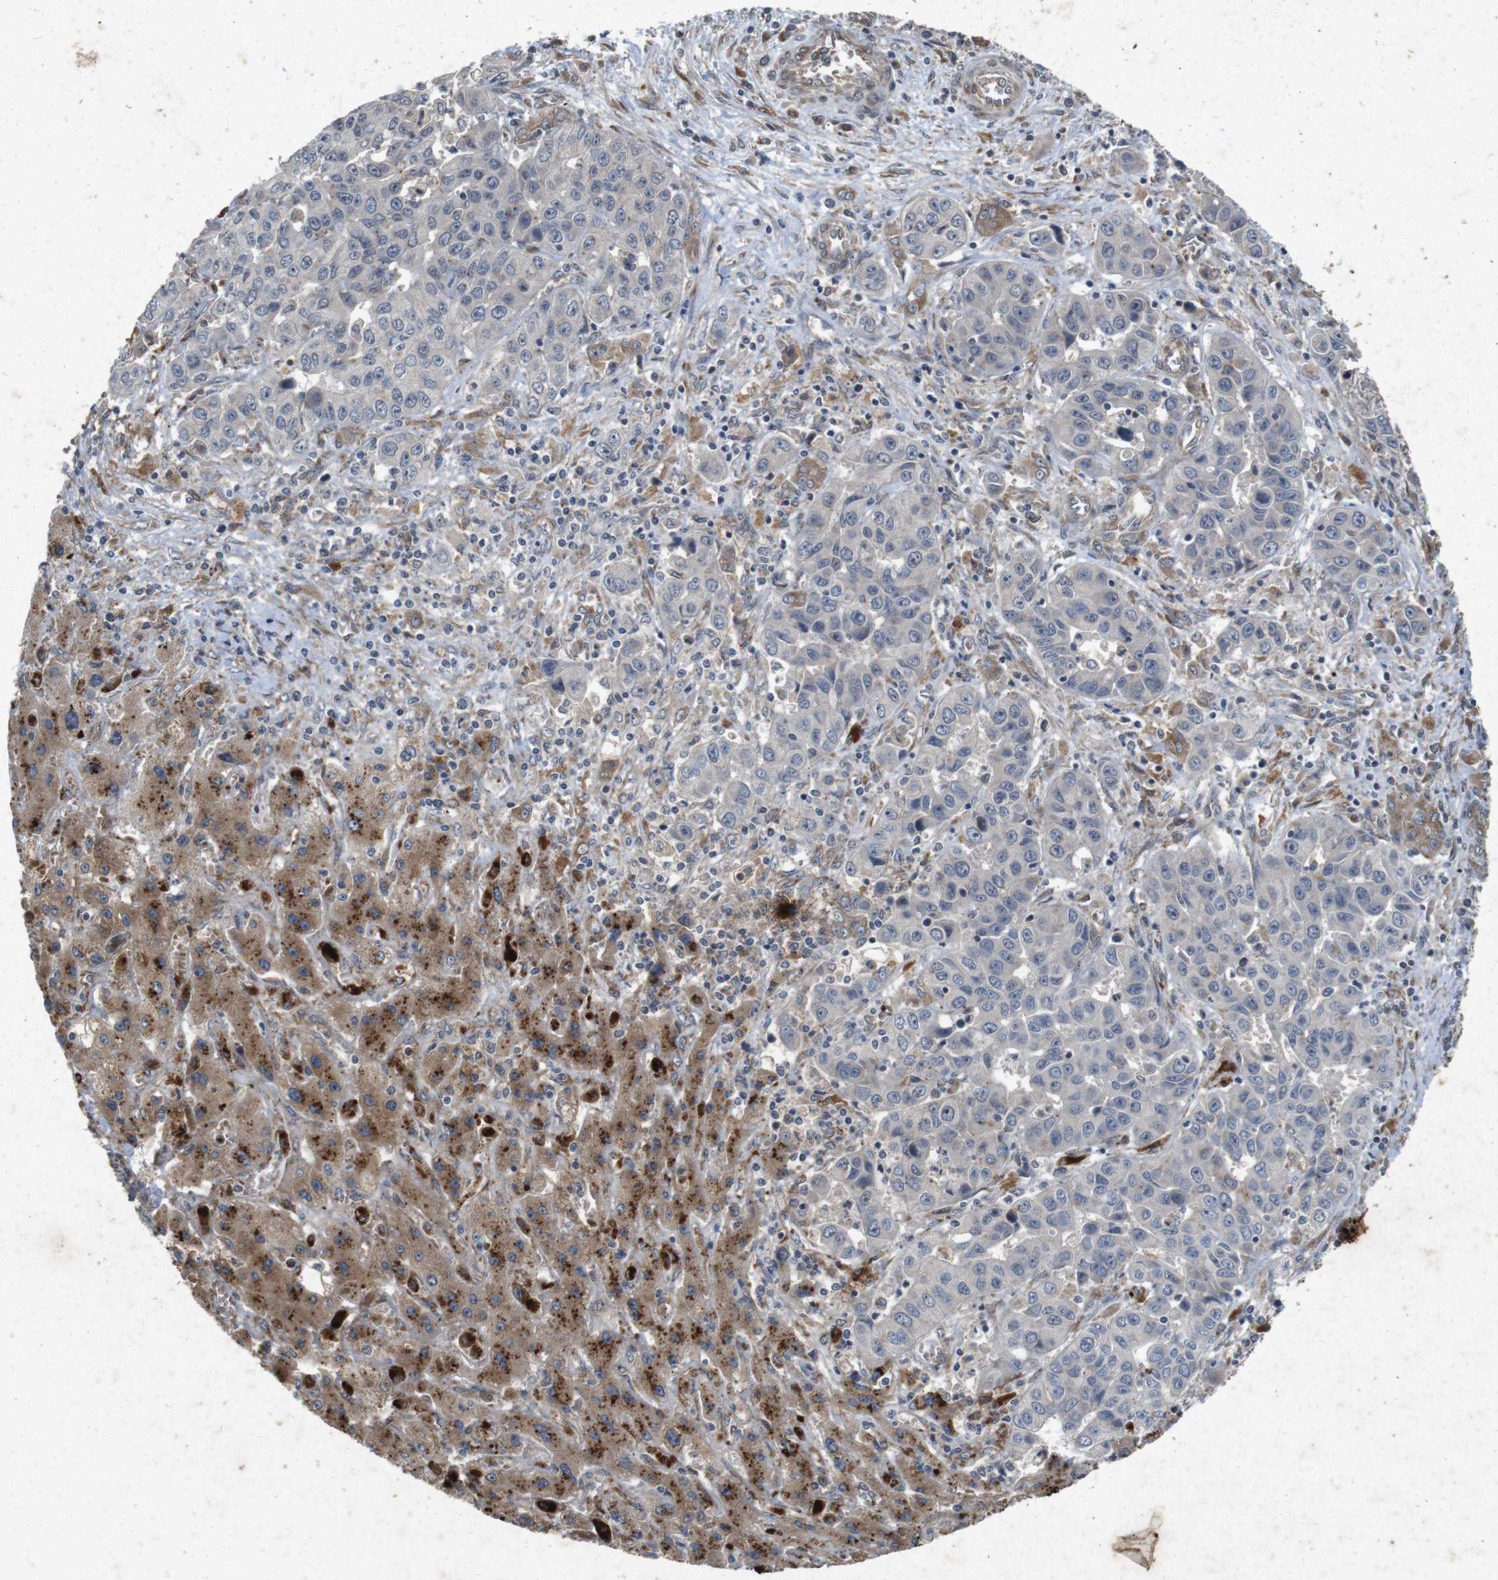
{"staining": {"intensity": "negative", "quantity": "none", "location": "none"}, "tissue": "liver cancer", "cell_type": "Tumor cells", "image_type": "cancer", "snomed": [{"axis": "morphology", "description": "Cholangiocarcinoma"}, {"axis": "topography", "description": "Liver"}], "caption": "Tumor cells show no significant expression in liver cancer. The staining was performed using DAB (3,3'-diaminobenzidine) to visualize the protein expression in brown, while the nuclei were stained in blue with hematoxylin (Magnification: 20x).", "gene": "FLCN", "patient": {"sex": "female", "age": 52}}